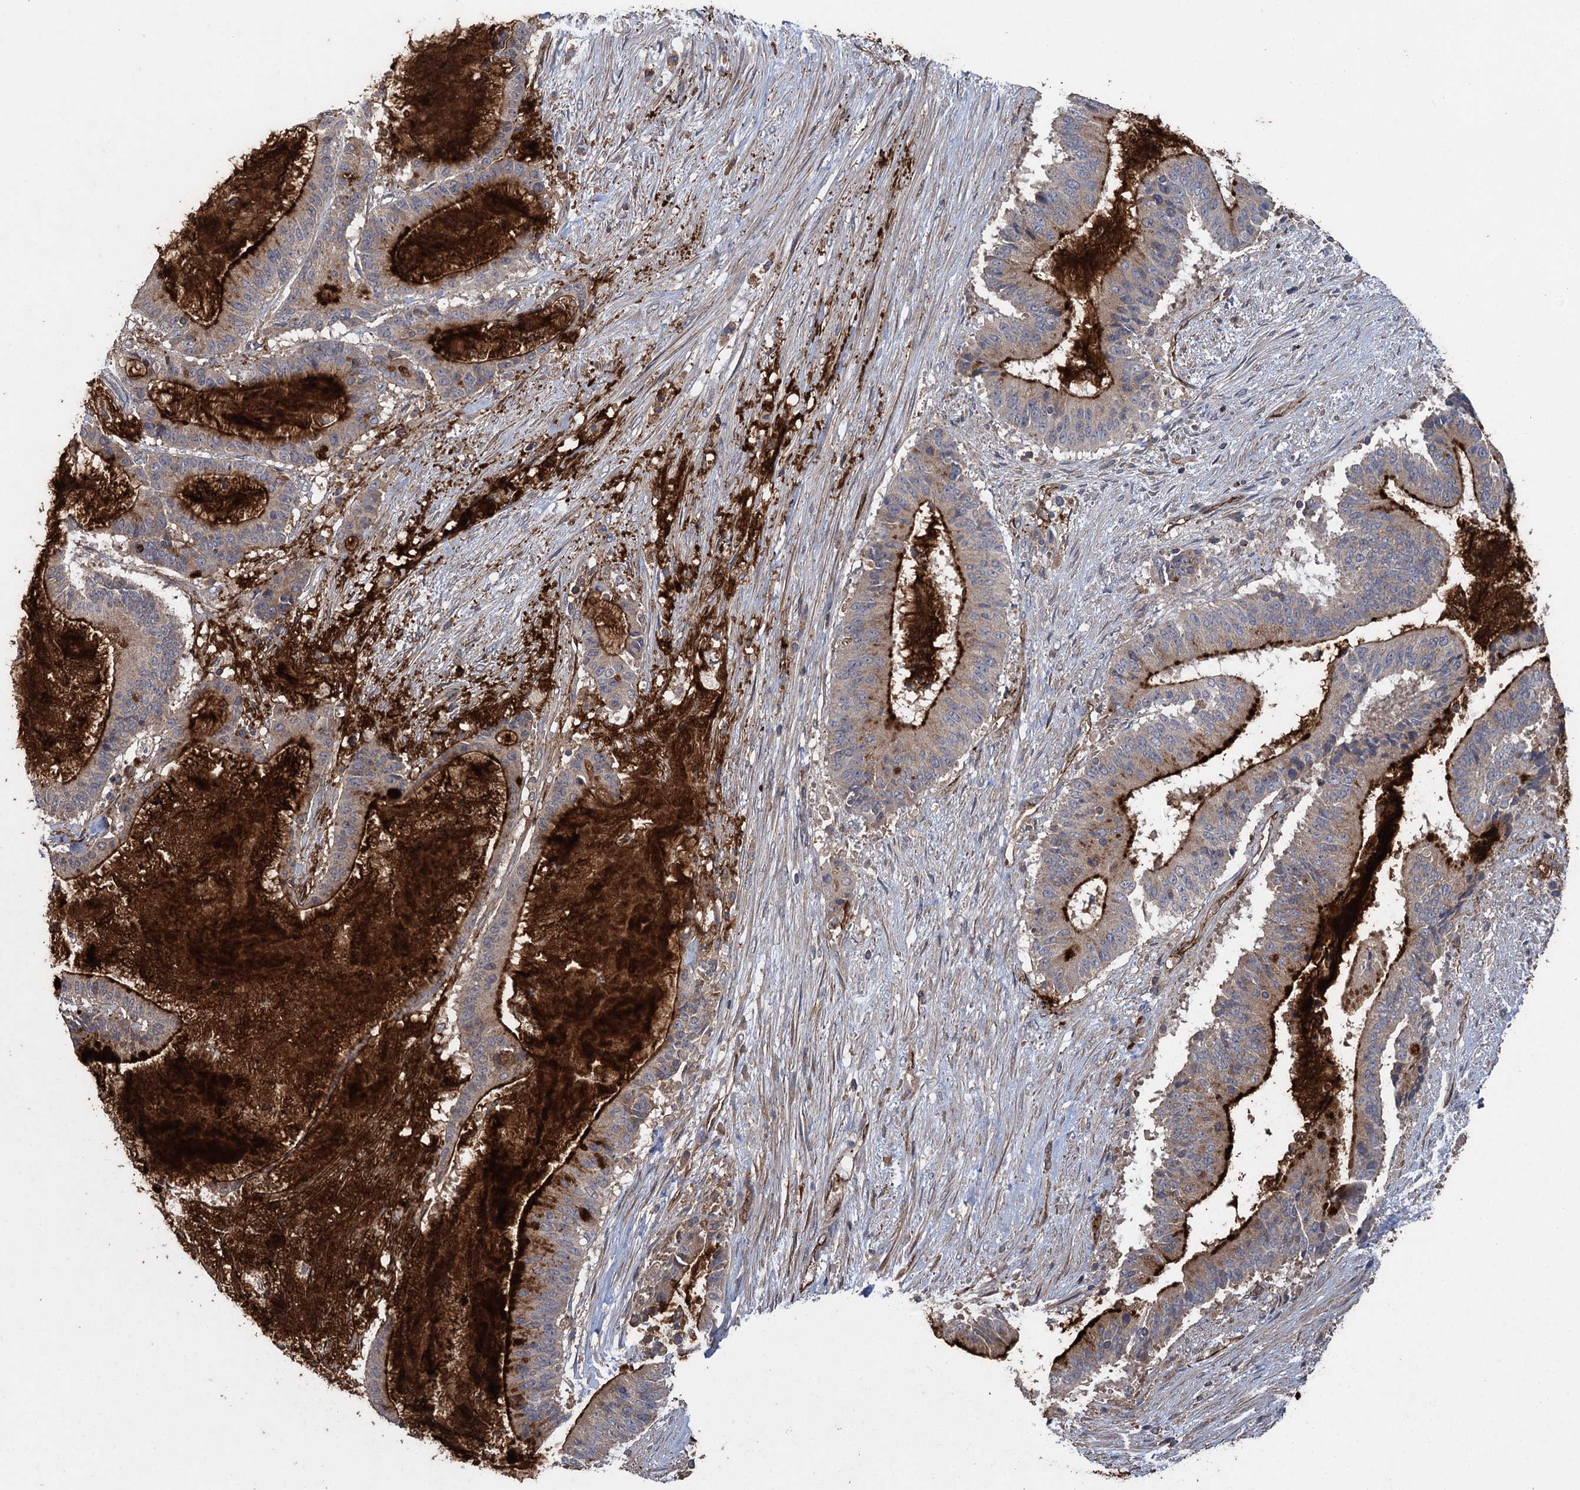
{"staining": {"intensity": "strong", "quantity": "25%-75%", "location": "cytoplasmic/membranous"}, "tissue": "liver cancer", "cell_type": "Tumor cells", "image_type": "cancer", "snomed": [{"axis": "morphology", "description": "Normal tissue, NOS"}, {"axis": "morphology", "description": "Cholangiocarcinoma"}, {"axis": "topography", "description": "Liver"}, {"axis": "topography", "description": "Peripheral nerve tissue"}], "caption": "High-magnification brightfield microscopy of cholangiocarcinoma (liver) stained with DAB (brown) and counterstained with hematoxylin (blue). tumor cells exhibit strong cytoplasmic/membranous expression is seen in about25%-75% of cells.", "gene": "TXNDC11", "patient": {"sex": "female", "age": 73}}